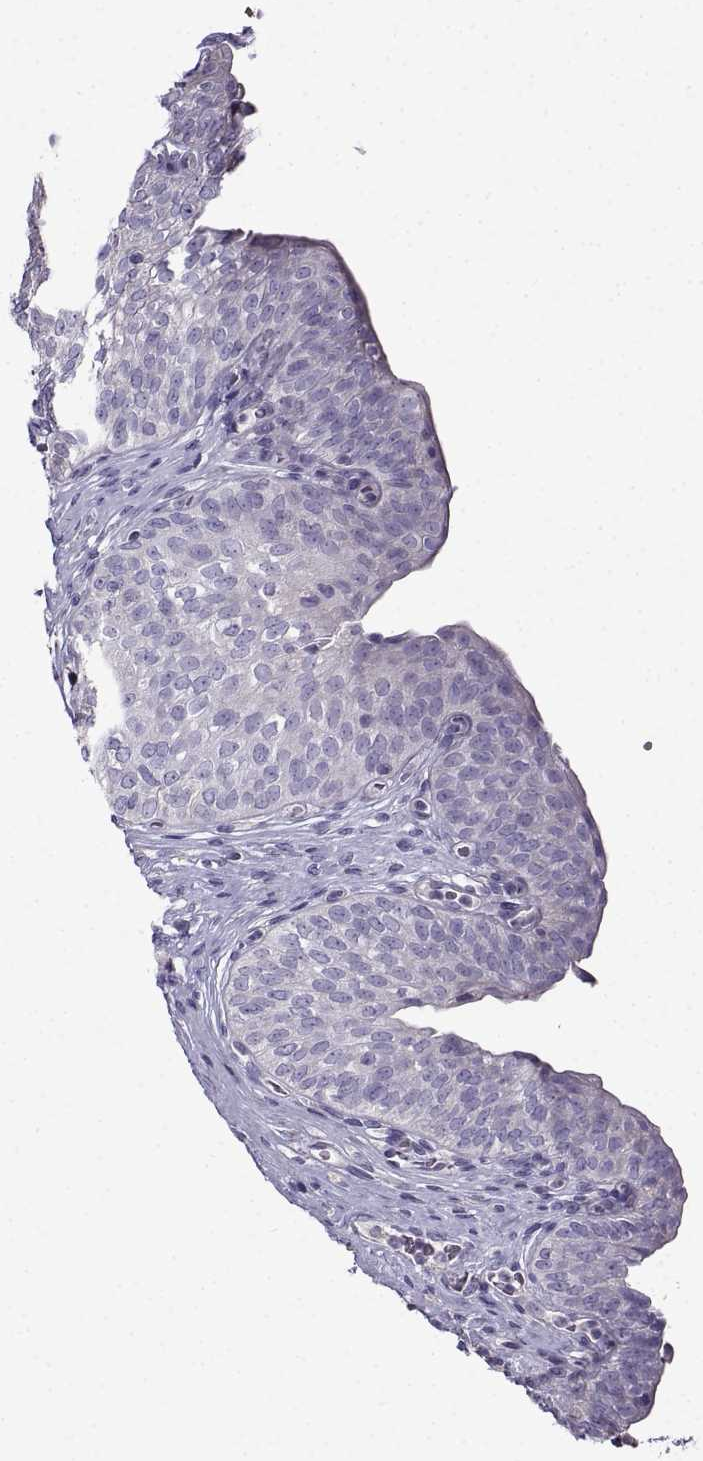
{"staining": {"intensity": "negative", "quantity": "none", "location": "none"}, "tissue": "urinary bladder", "cell_type": "Urothelial cells", "image_type": "normal", "snomed": [{"axis": "morphology", "description": "Normal tissue, NOS"}, {"axis": "topography", "description": "Urinary bladder"}], "caption": "Human urinary bladder stained for a protein using immunohistochemistry demonstrates no positivity in urothelial cells.", "gene": "TMEM266", "patient": {"sex": "male", "age": 66}}